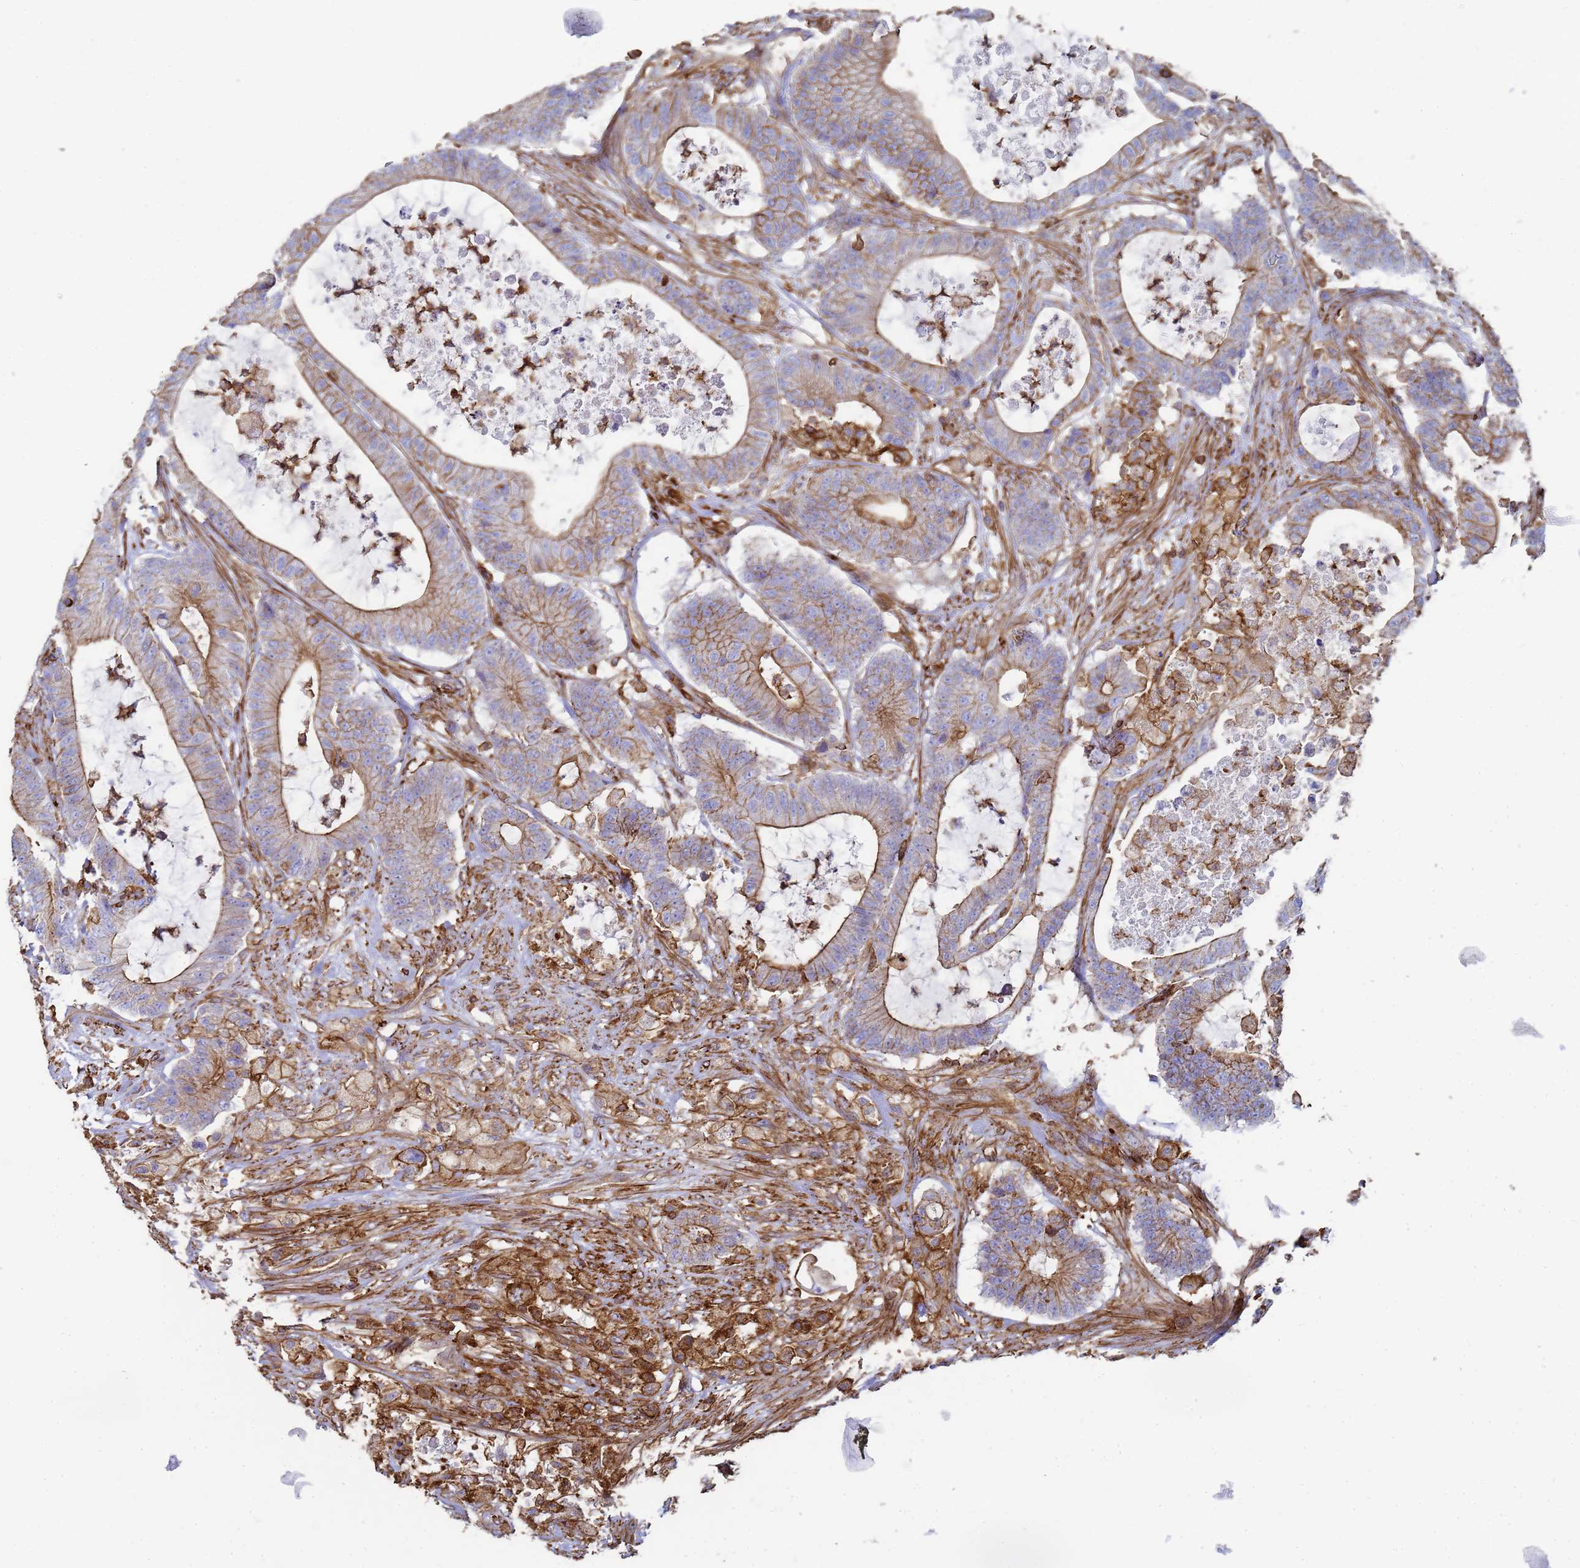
{"staining": {"intensity": "moderate", "quantity": ">75%", "location": "cytoplasmic/membranous"}, "tissue": "colorectal cancer", "cell_type": "Tumor cells", "image_type": "cancer", "snomed": [{"axis": "morphology", "description": "Adenocarcinoma, NOS"}, {"axis": "topography", "description": "Colon"}], "caption": "This is a micrograph of immunohistochemistry staining of colorectal cancer (adenocarcinoma), which shows moderate expression in the cytoplasmic/membranous of tumor cells.", "gene": "ACTB", "patient": {"sex": "female", "age": 84}}